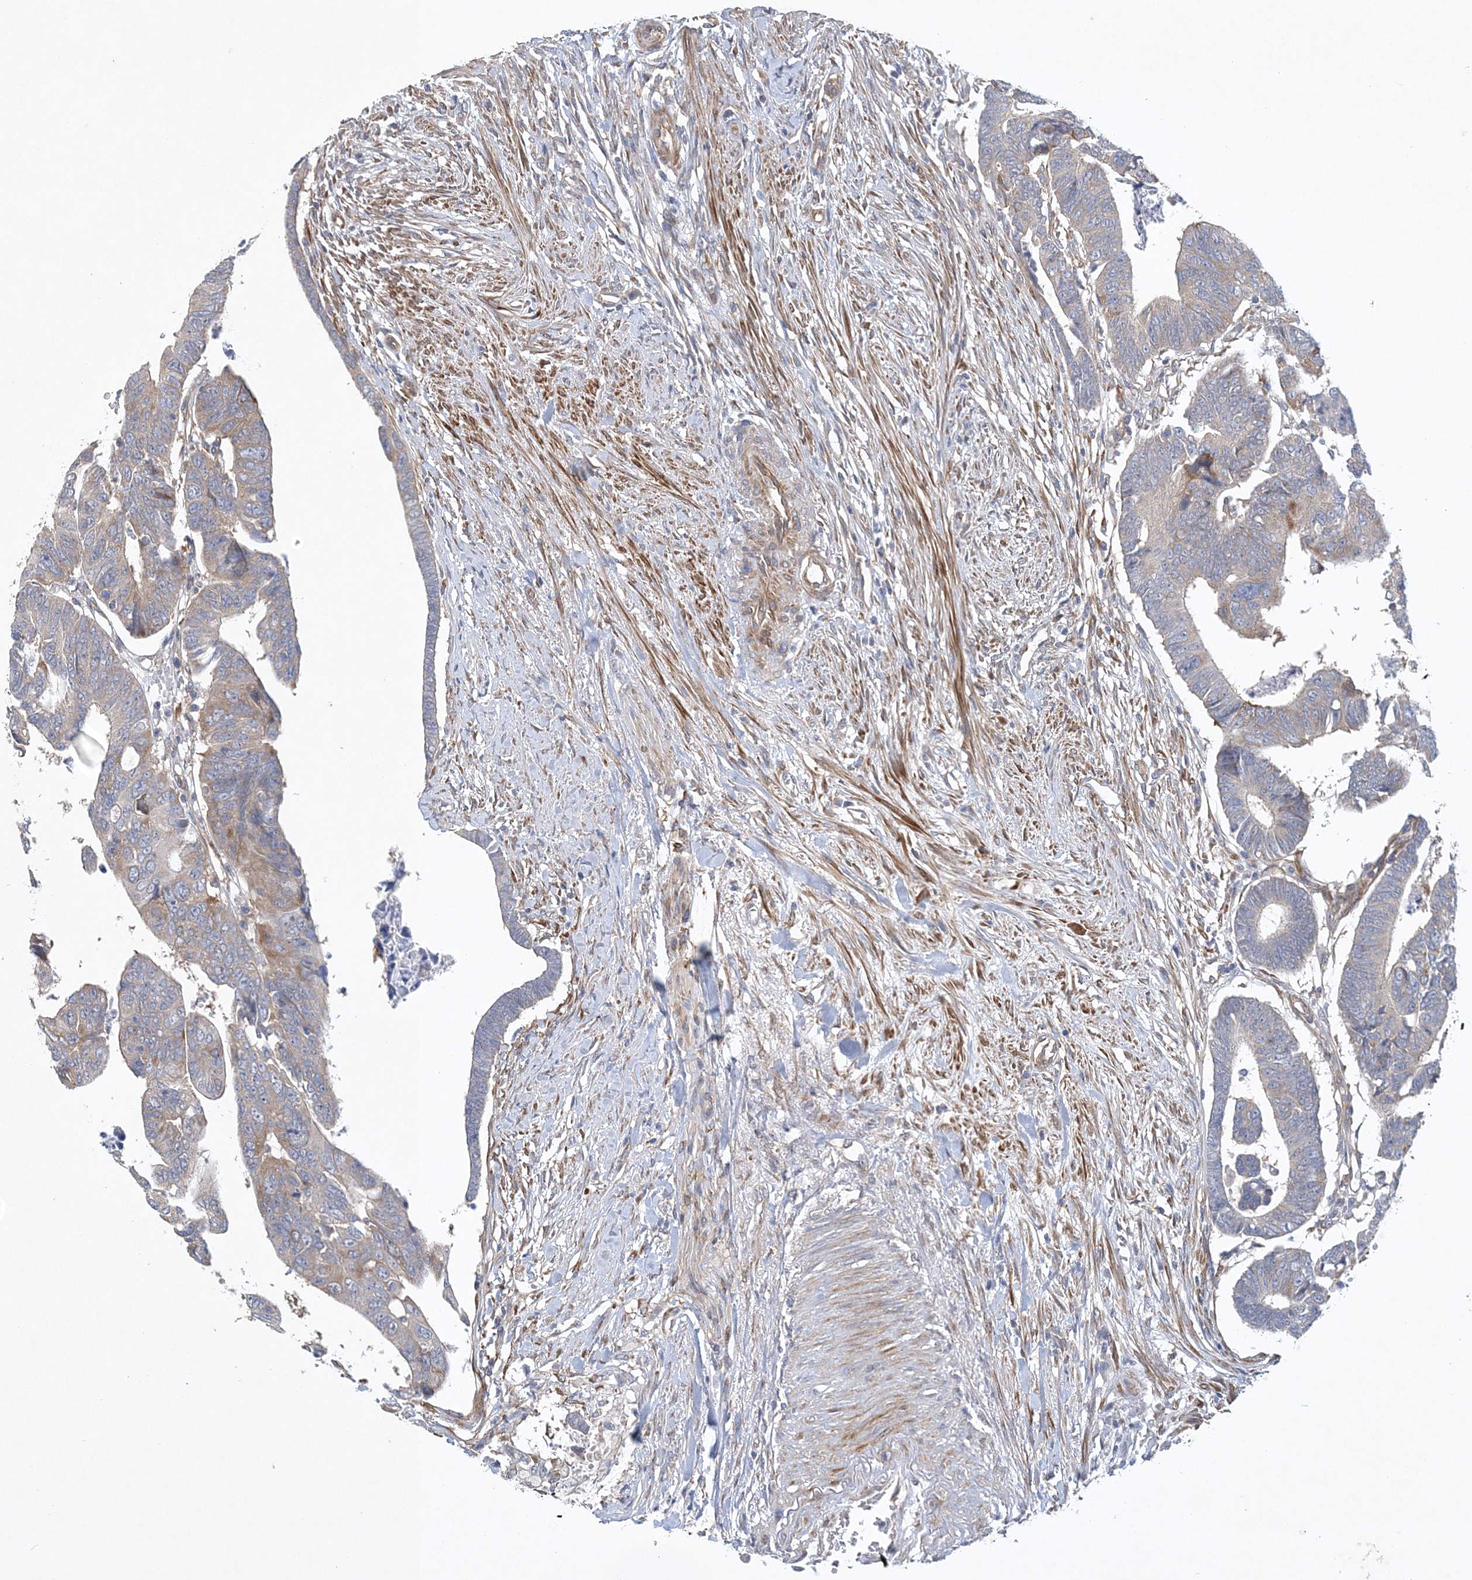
{"staining": {"intensity": "weak", "quantity": "25%-75%", "location": "cytoplasmic/membranous"}, "tissue": "colorectal cancer", "cell_type": "Tumor cells", "image_type": "cancer", "snomed": [{"axis": "morphology", "description": "Adenocarcinoma, NOS"}, {"axis": "topography", "description": "Rectum"}], "caption": "This micrograph exhibits colorectal cancer (adenocarcinoma) stained with IHC to label a protein in brown. The cytoplasmic/membranous of tumor cells show weak positivity for the protein. Nuclei are counter-stained blue.", "gene": "MAP4K5", "patient": {"sex": "female", "age": 65}}